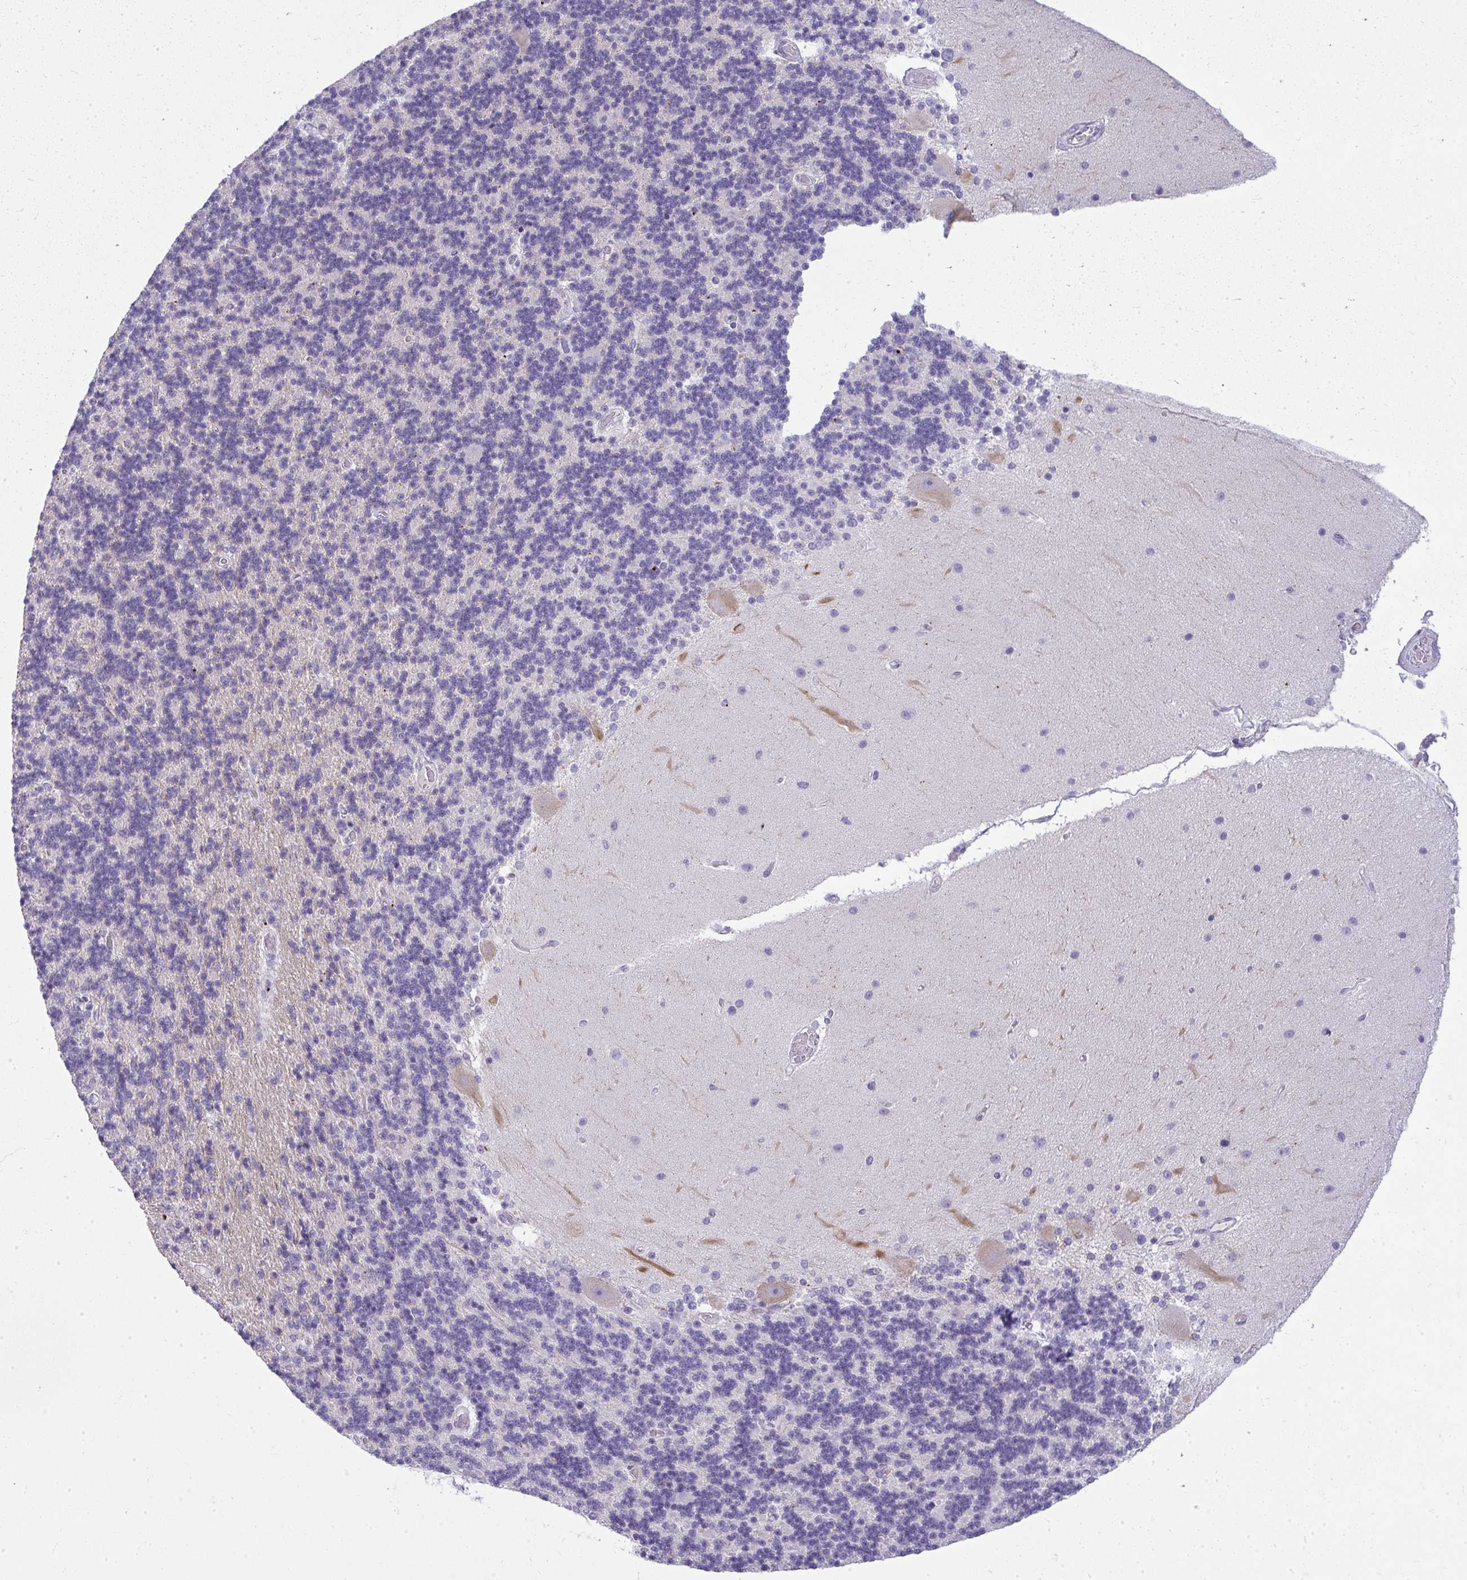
{"staining": {"intensity": "negative", "quantity": "none", "location": "none"}, "tissue": "cerebellum", "cell_type": "Cells in granular layer", "image_type": "normal", "snomed": [{"axis": "morphology", "description": "Normal tissue, NOS"}, {"axis": "topography", "description": "Cerebellum"}], "caption": "This is an IHC image of benign human cerebellum. There is no expression in cells in granular layer.", "gene": "VPS4B", "patient": {"sex": "female", "age": 54}}